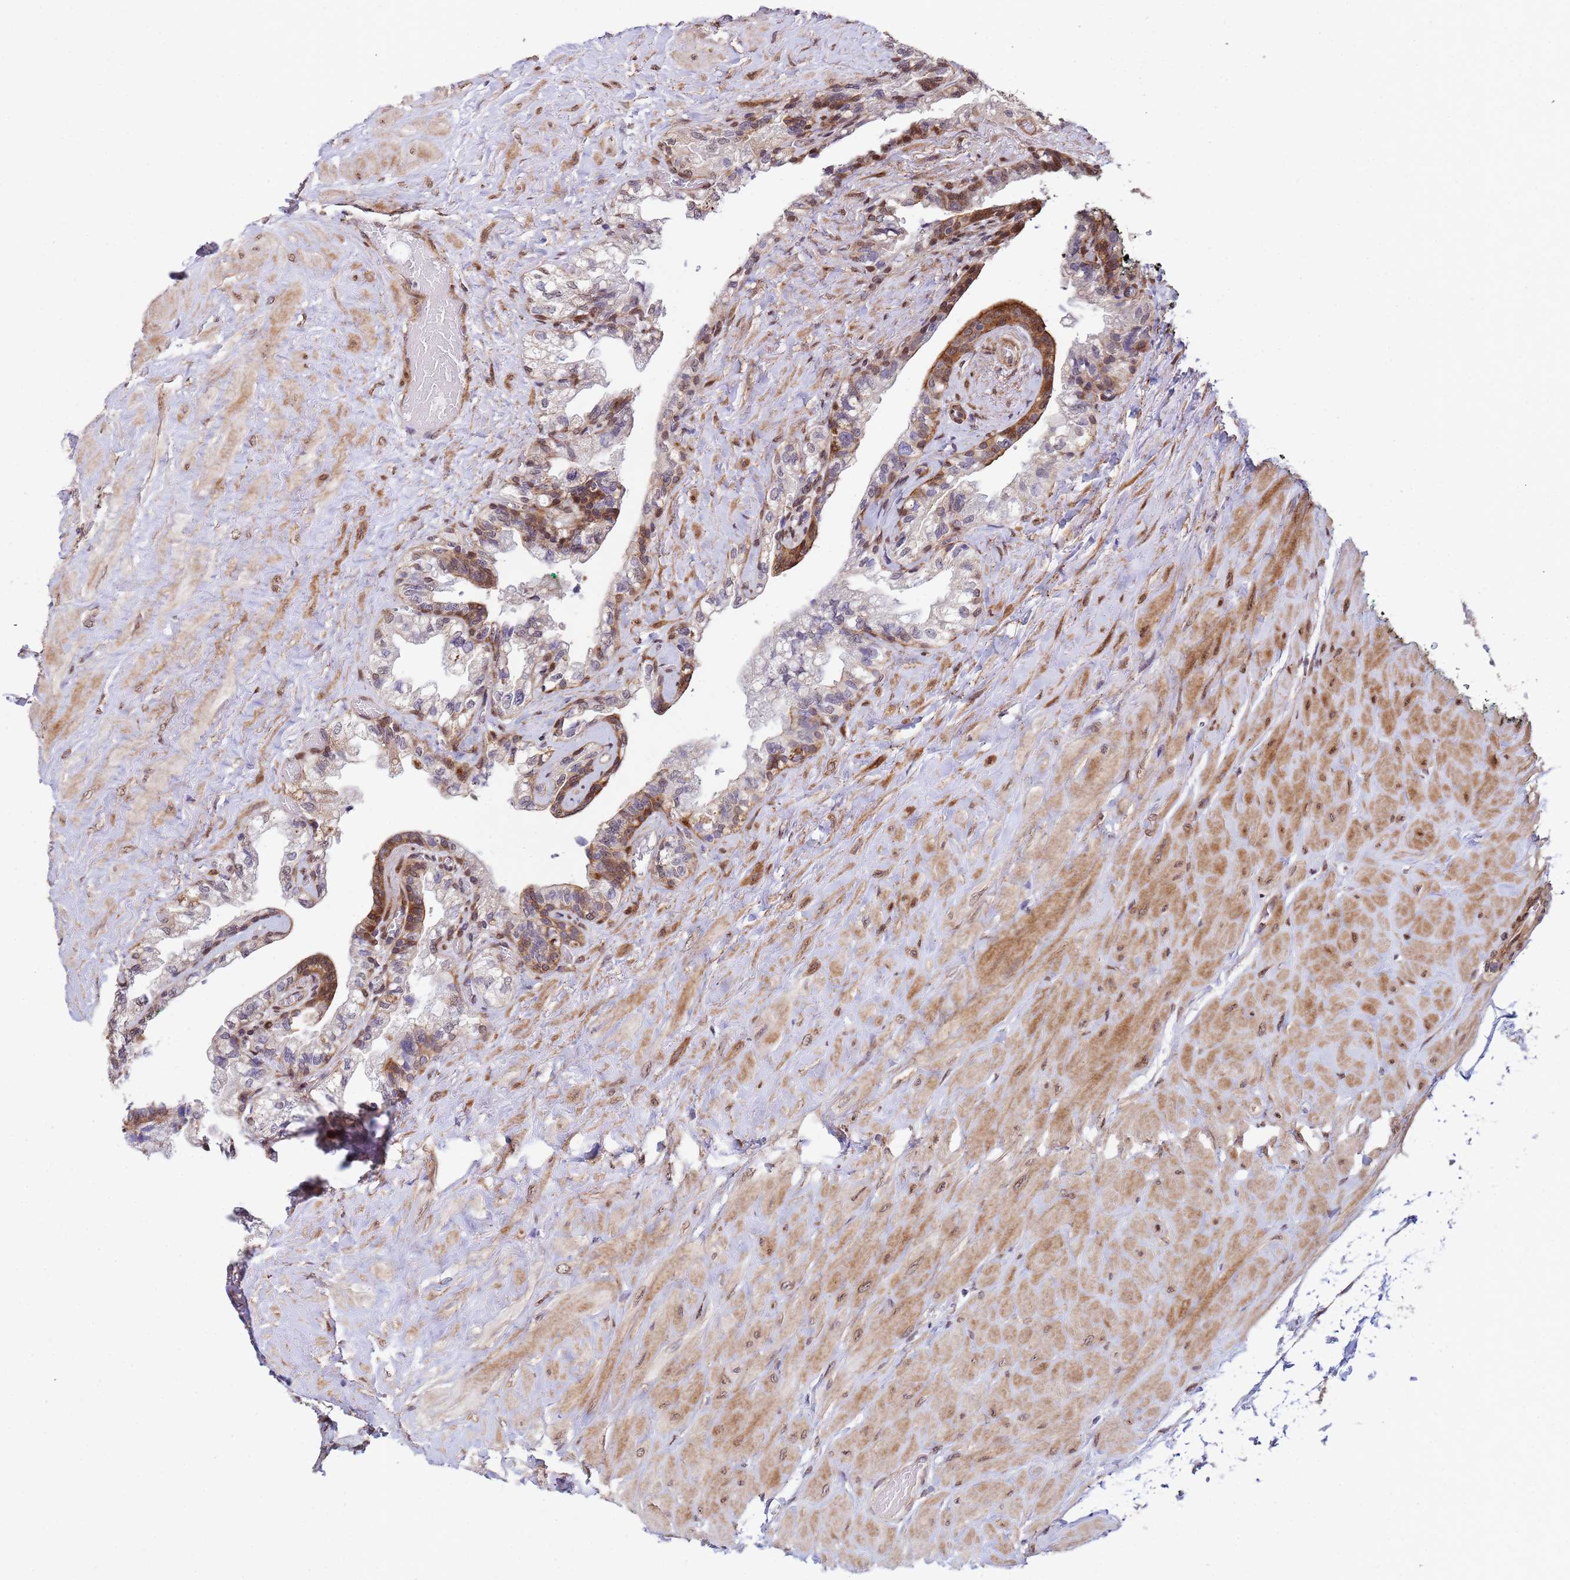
{"staining": {"intensity": "moderate", "quantity": "<25%", "location": "cytoplasmic/membranous"}, "tissue": "seminal vesicle", "cell_type": "Glandular cells", "image_type": "normal", "snomed": [{"axis": "morphology", "description": "Normal tissue, NOS"}, {"axis": "topography", "description": "Seminal veicle"}, {"axis": "topography", "description": "Peripheral nerve tissue"}], "caption": "About <25% of glandular cells in benign human seminal vesicle exhibit moderate cytoplasmic/membranous protein staining as visualized by brown immunohistochemical staining.", "gene": "TRIP6", "patient": {"sex": "male", "age": 60}}